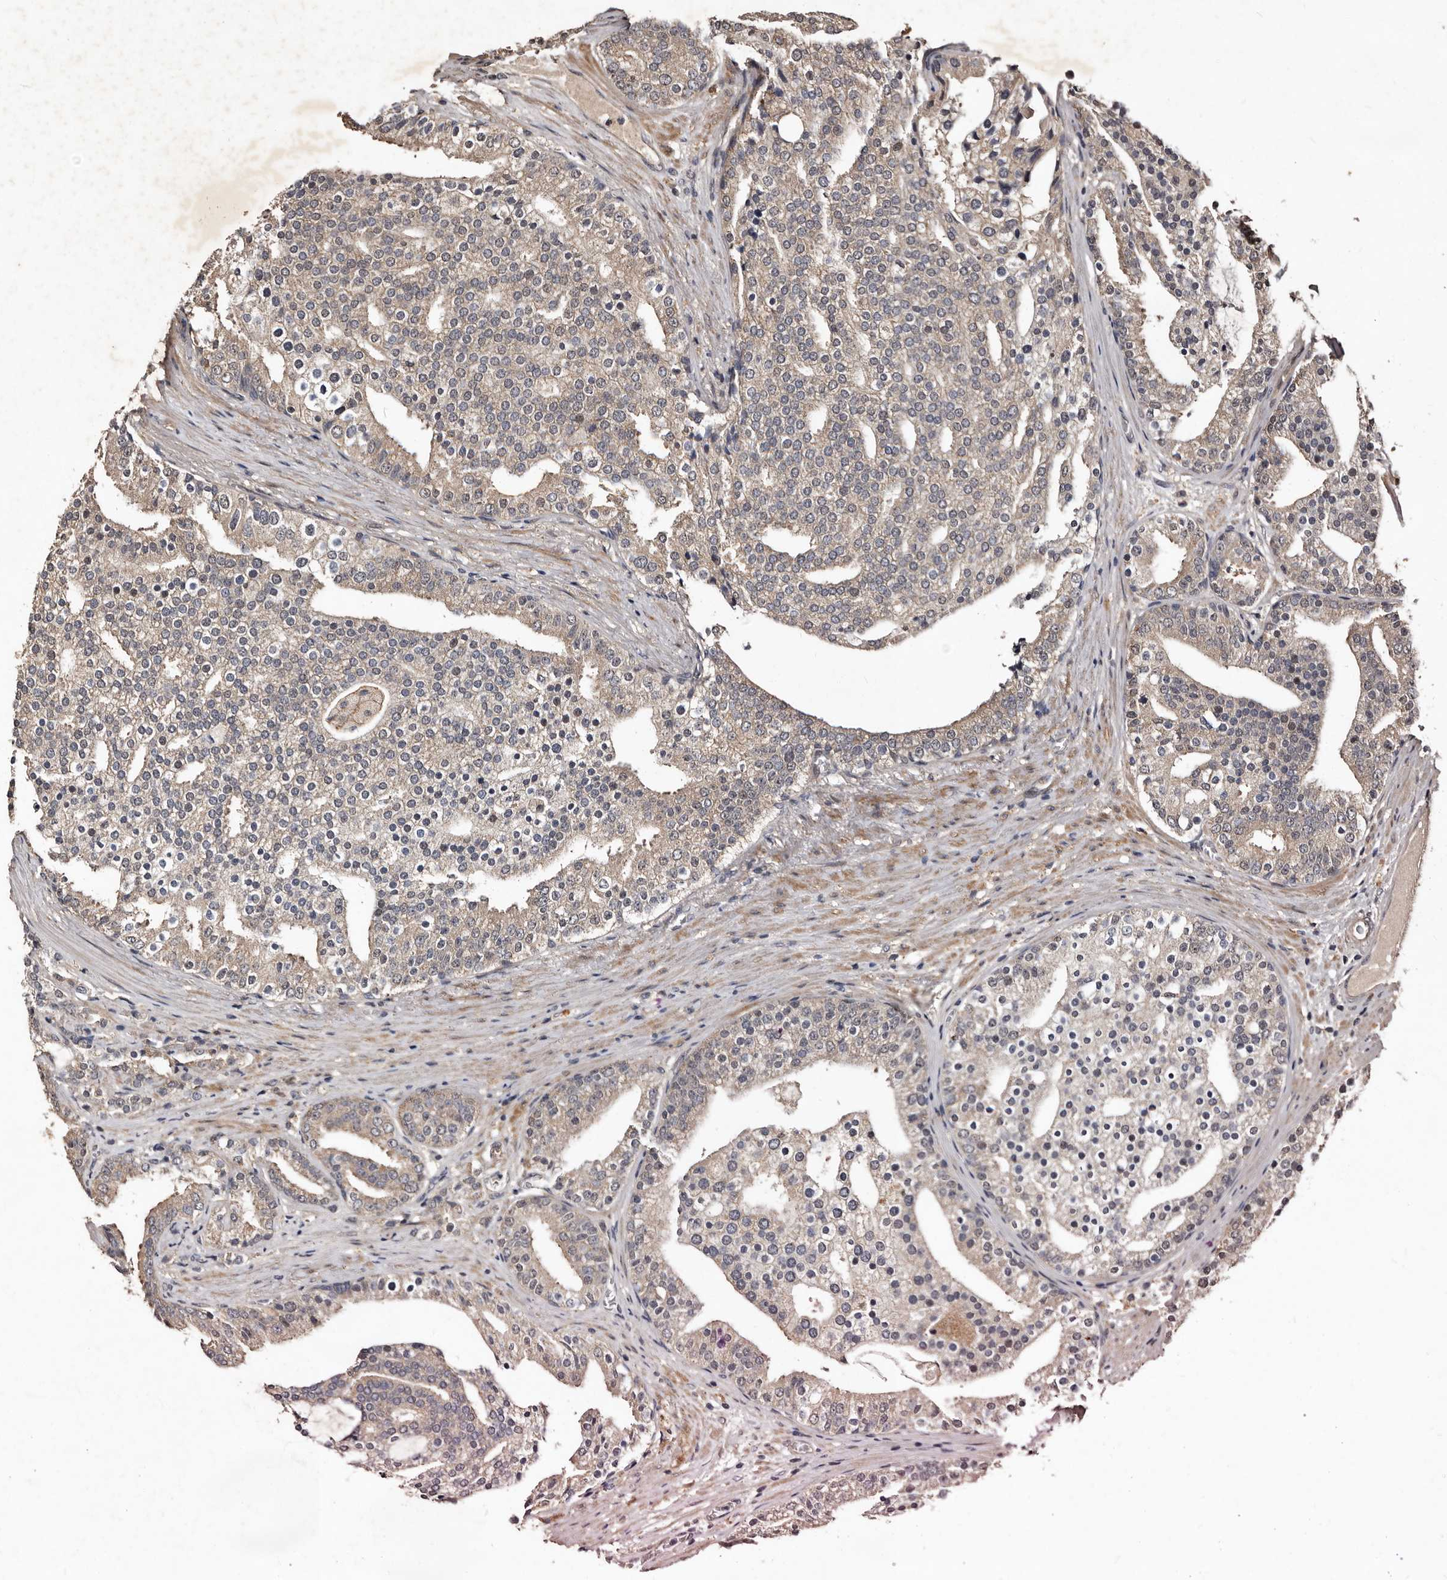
{"staining": {"intensity": "weak", "quantity": "25%-75%", "location": "cytoplasmic/membranous"}, "tissue": "prostate cancer", "cell_type": "Tumor cells", "image_type": "cancer", "snomed": [{"axis": "morphology", "description": "Adenocarcinoma, Low grade"}, {"axis": "topography", "description": "Prostate"}], "caption": "About 25%-75% of tumor cells in prostate cancer show weak cytoplasmic/membranous protein expression as visualized by brown immunohistochemical staining.", "gene": "MKRN3", "patient": {"sex": "male", "age": 67}}